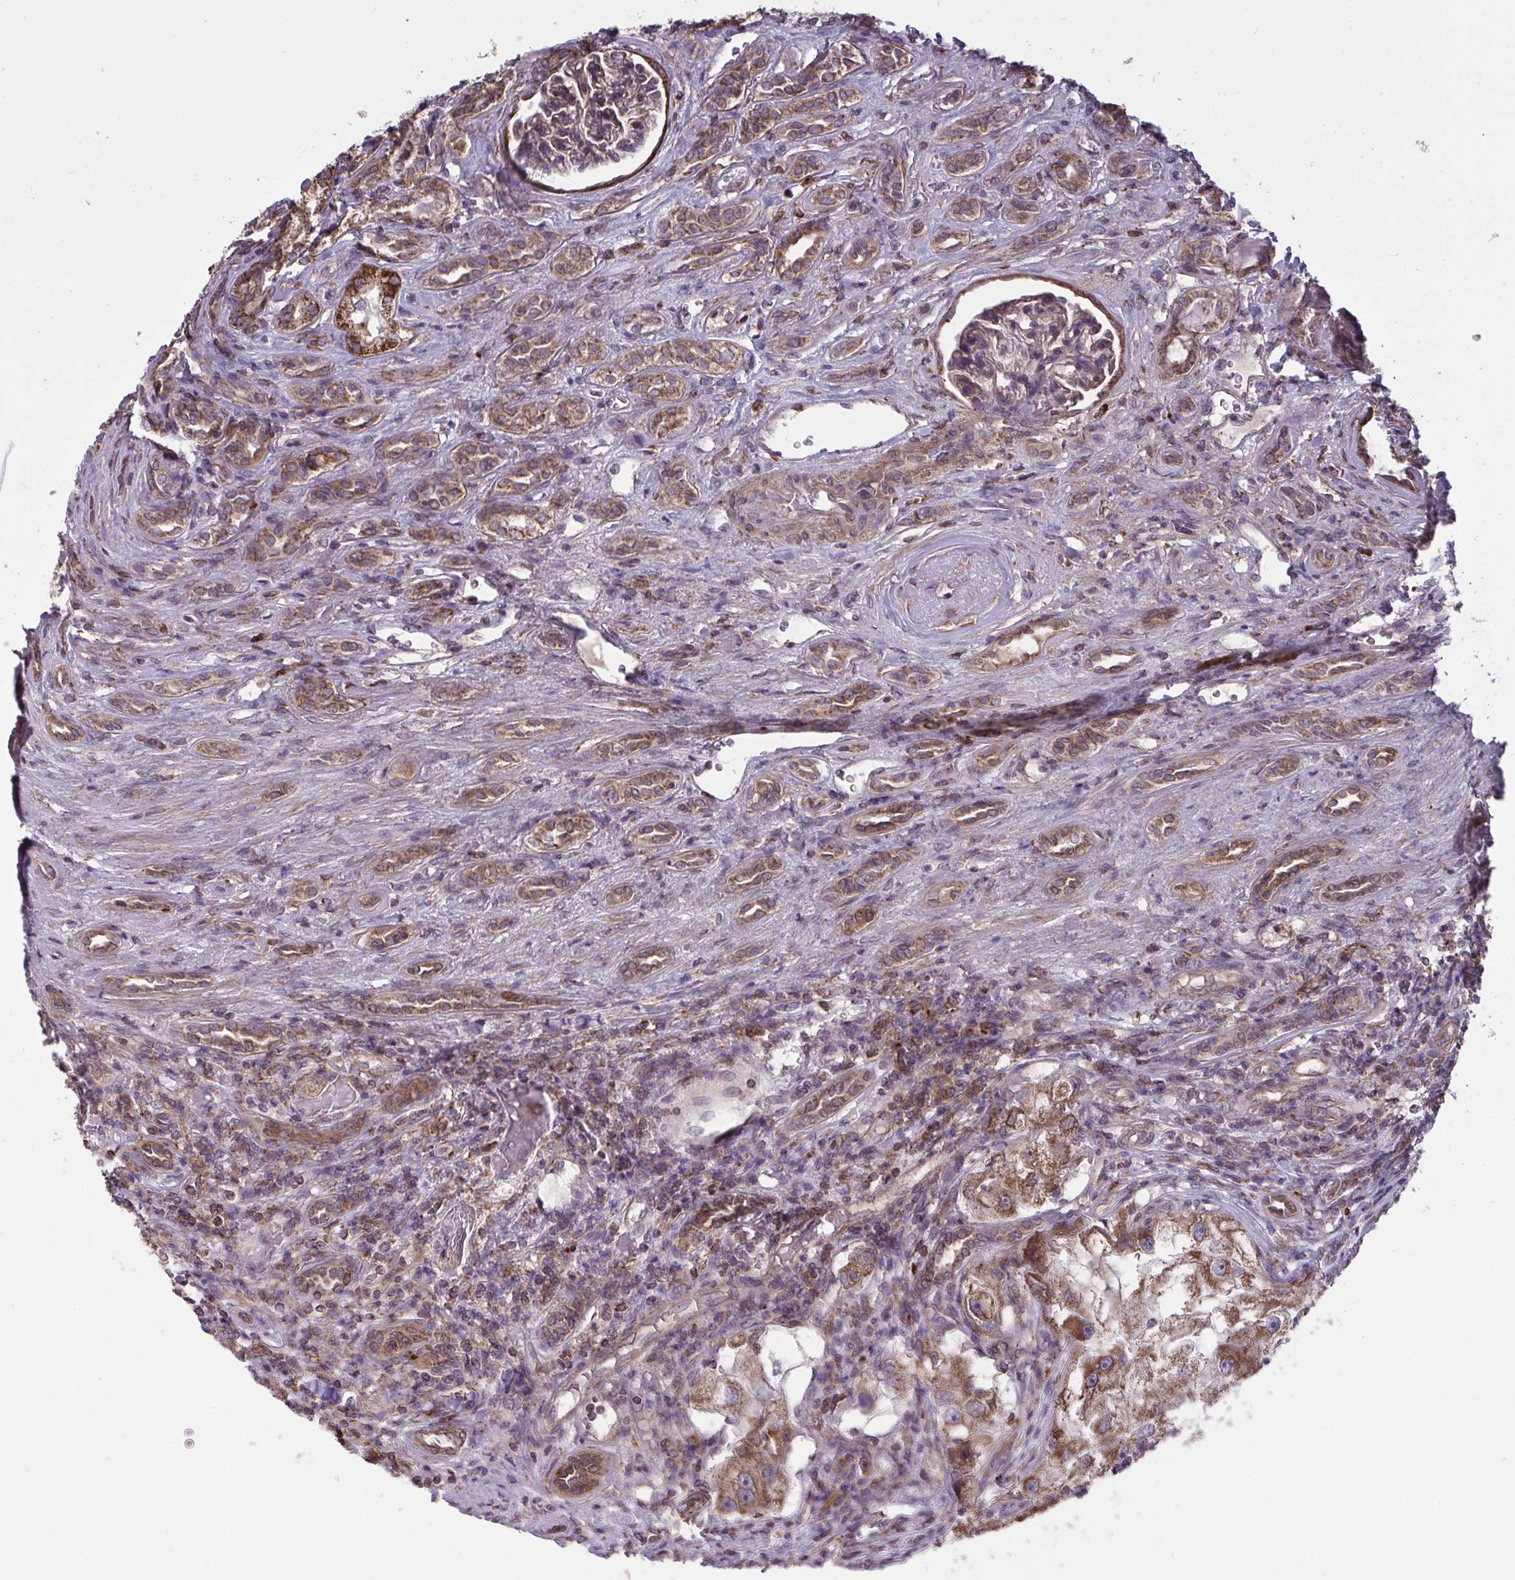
{"staining": {"intensity": "moderate", "quantity": ">75%", "location": "cytoplasmic/membranous"}, "tissue": "renal cancer", "cell_type": "Tumor cells", "image_type": "cancer", "snomed": [{"axis": "morphology", "description": "Adenocarcinoma, NOS"}, {"axis": "topography", "description": "Kidney"}], "caption": "The photomicrograph reveals a brown stain indicating the presence of a protein in the cytoplasmic/membranous of tumor cells in renal cancer. (DAB (3,3'-diaminobenzidine) IHC with brightfield microscopy, high magnification).", "gene": "PPM1H", "patient": {"sex": "male", "age": 63}}